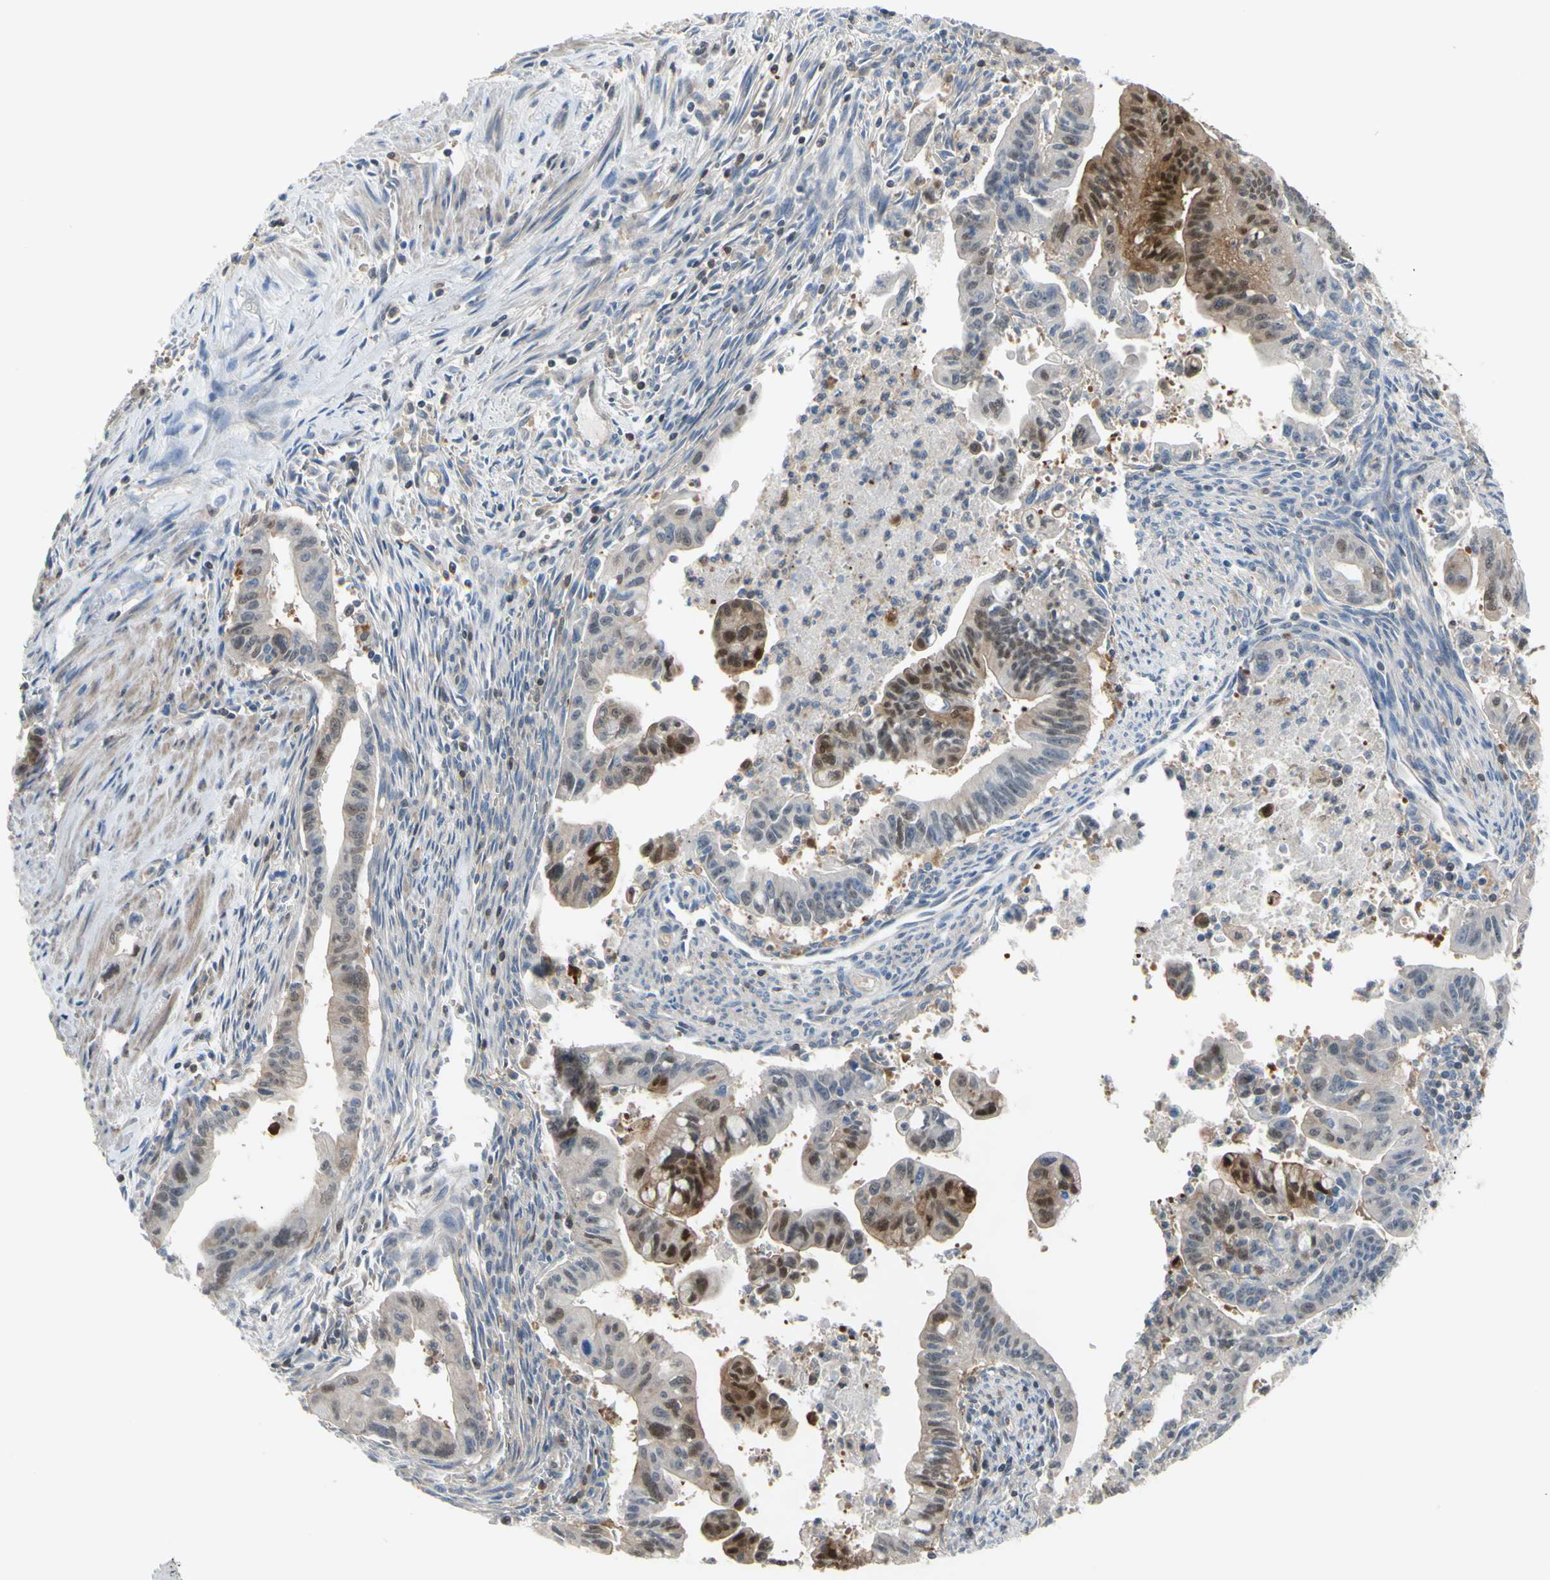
{"staining": {"intensity": "moderate", "quantity": "25%-75%", "location": "cytoplasmic/membranous,nuclear"}, "tissue": "pancreatic cancer", "cell_type": "Tumor cells", "image_type": "cancer", "snomed": [{"axis": "morphology", "description": "Adenocarcinoma, NOS"}, {"axis": "topography", "description": "Pancreas"}], "caption": "IHC of pancreatic adenocarcinoma exhibits medium levels of moderate cytoplasmic/membranous and nuclear expression in about 25%-75% of tumor cells.", "gene": "UPK3B", "patient": {"sex": "male", "age": 70}}